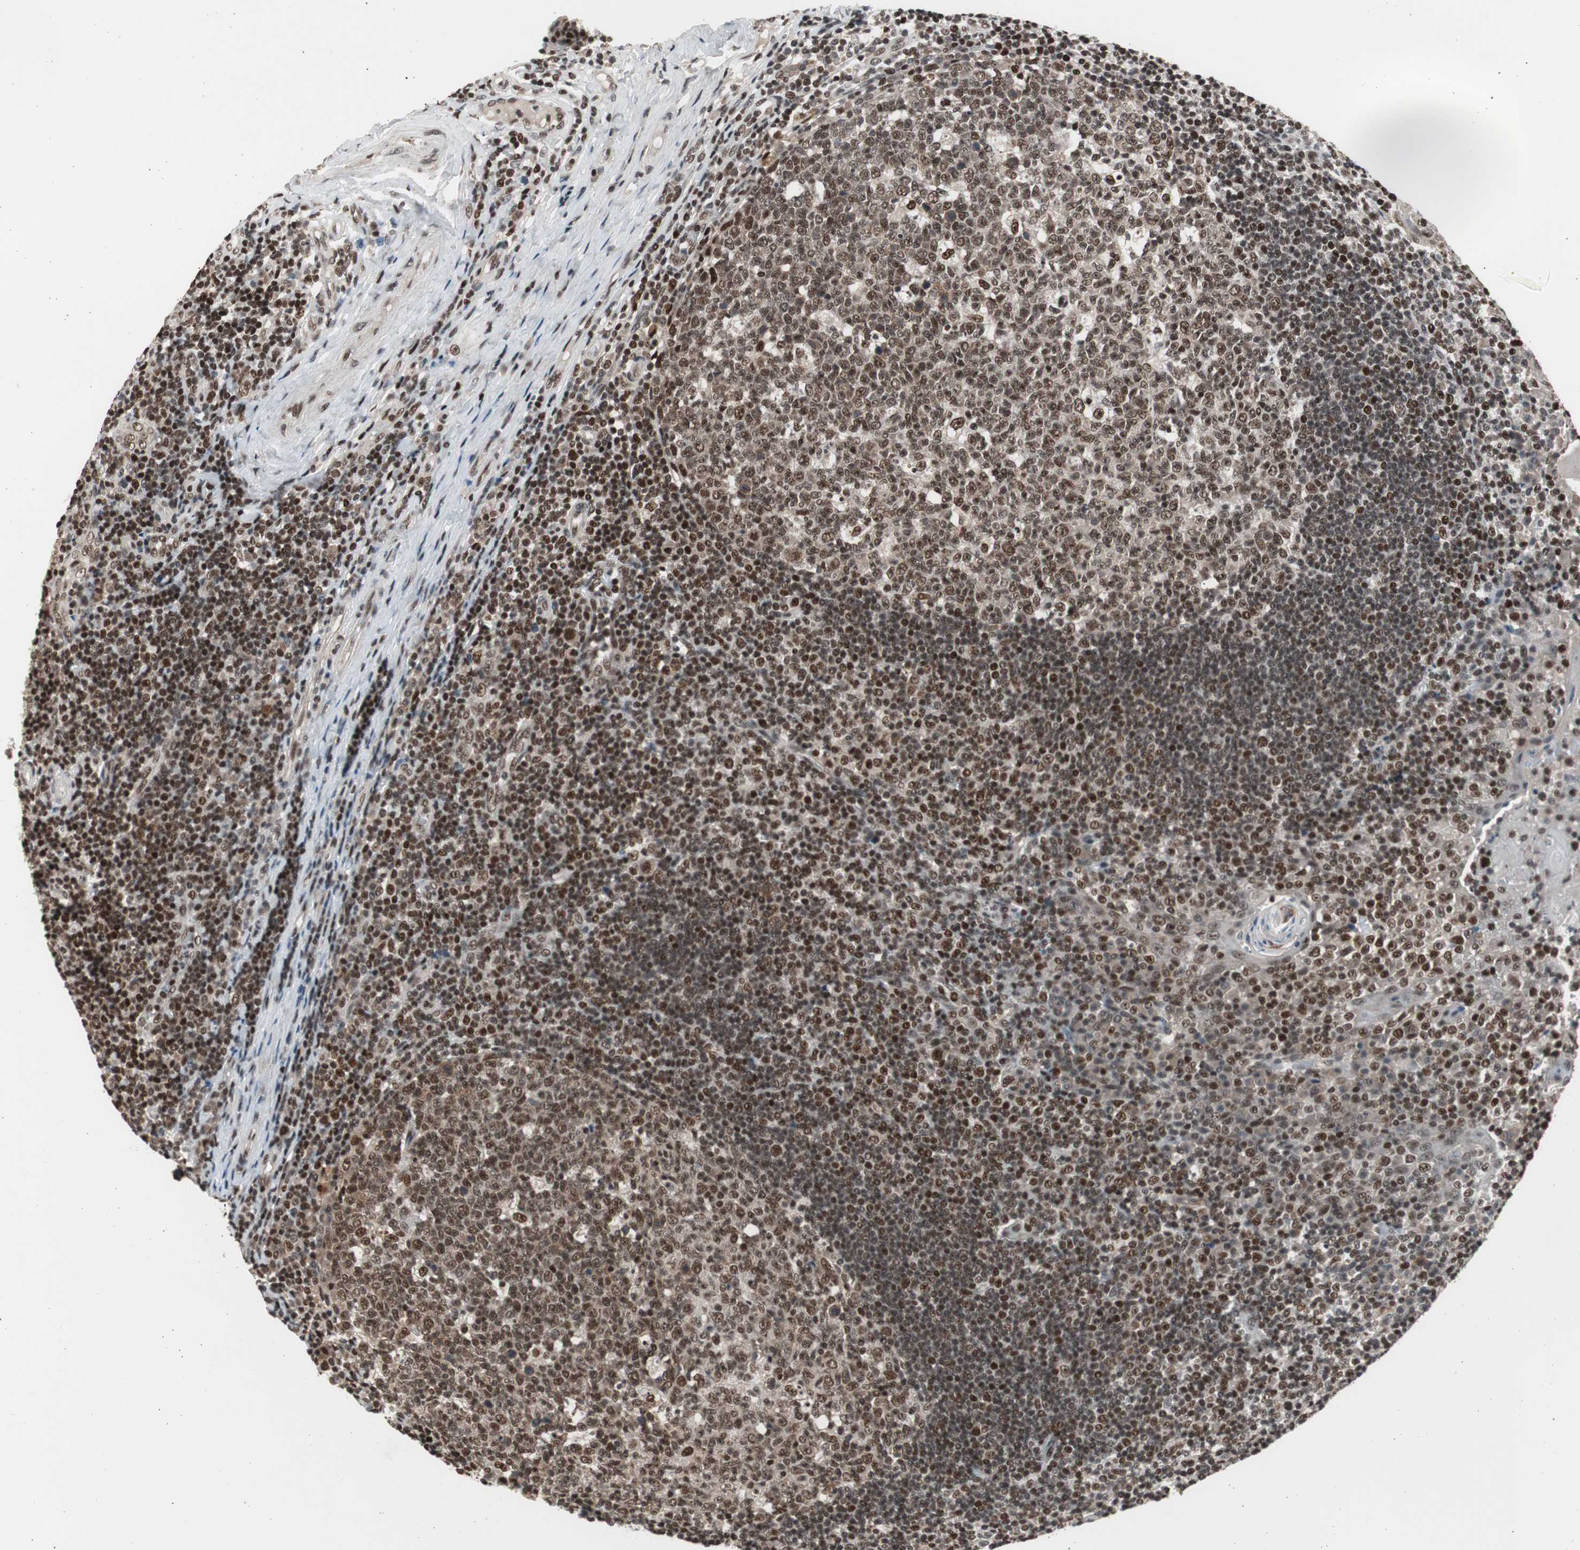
{"staining": {"intensity": "strong", "quantity": ">75%", "location": "nuclear"}, "tissue": "tonsil", "cell_type": "Germinal center cells", "image_type": "normal", "snomed": [{"axis": "morphology", "description": "Normal tissue, NOS"}, {"axis": "topography", "description": "Tonsil"}], "caption": "A high amount of strong nuclear staining is seen in about >75% of germinal center cells in normal tonsil.", "gene": "RPA1", "patient": {"sex": "female", "age": 40}}